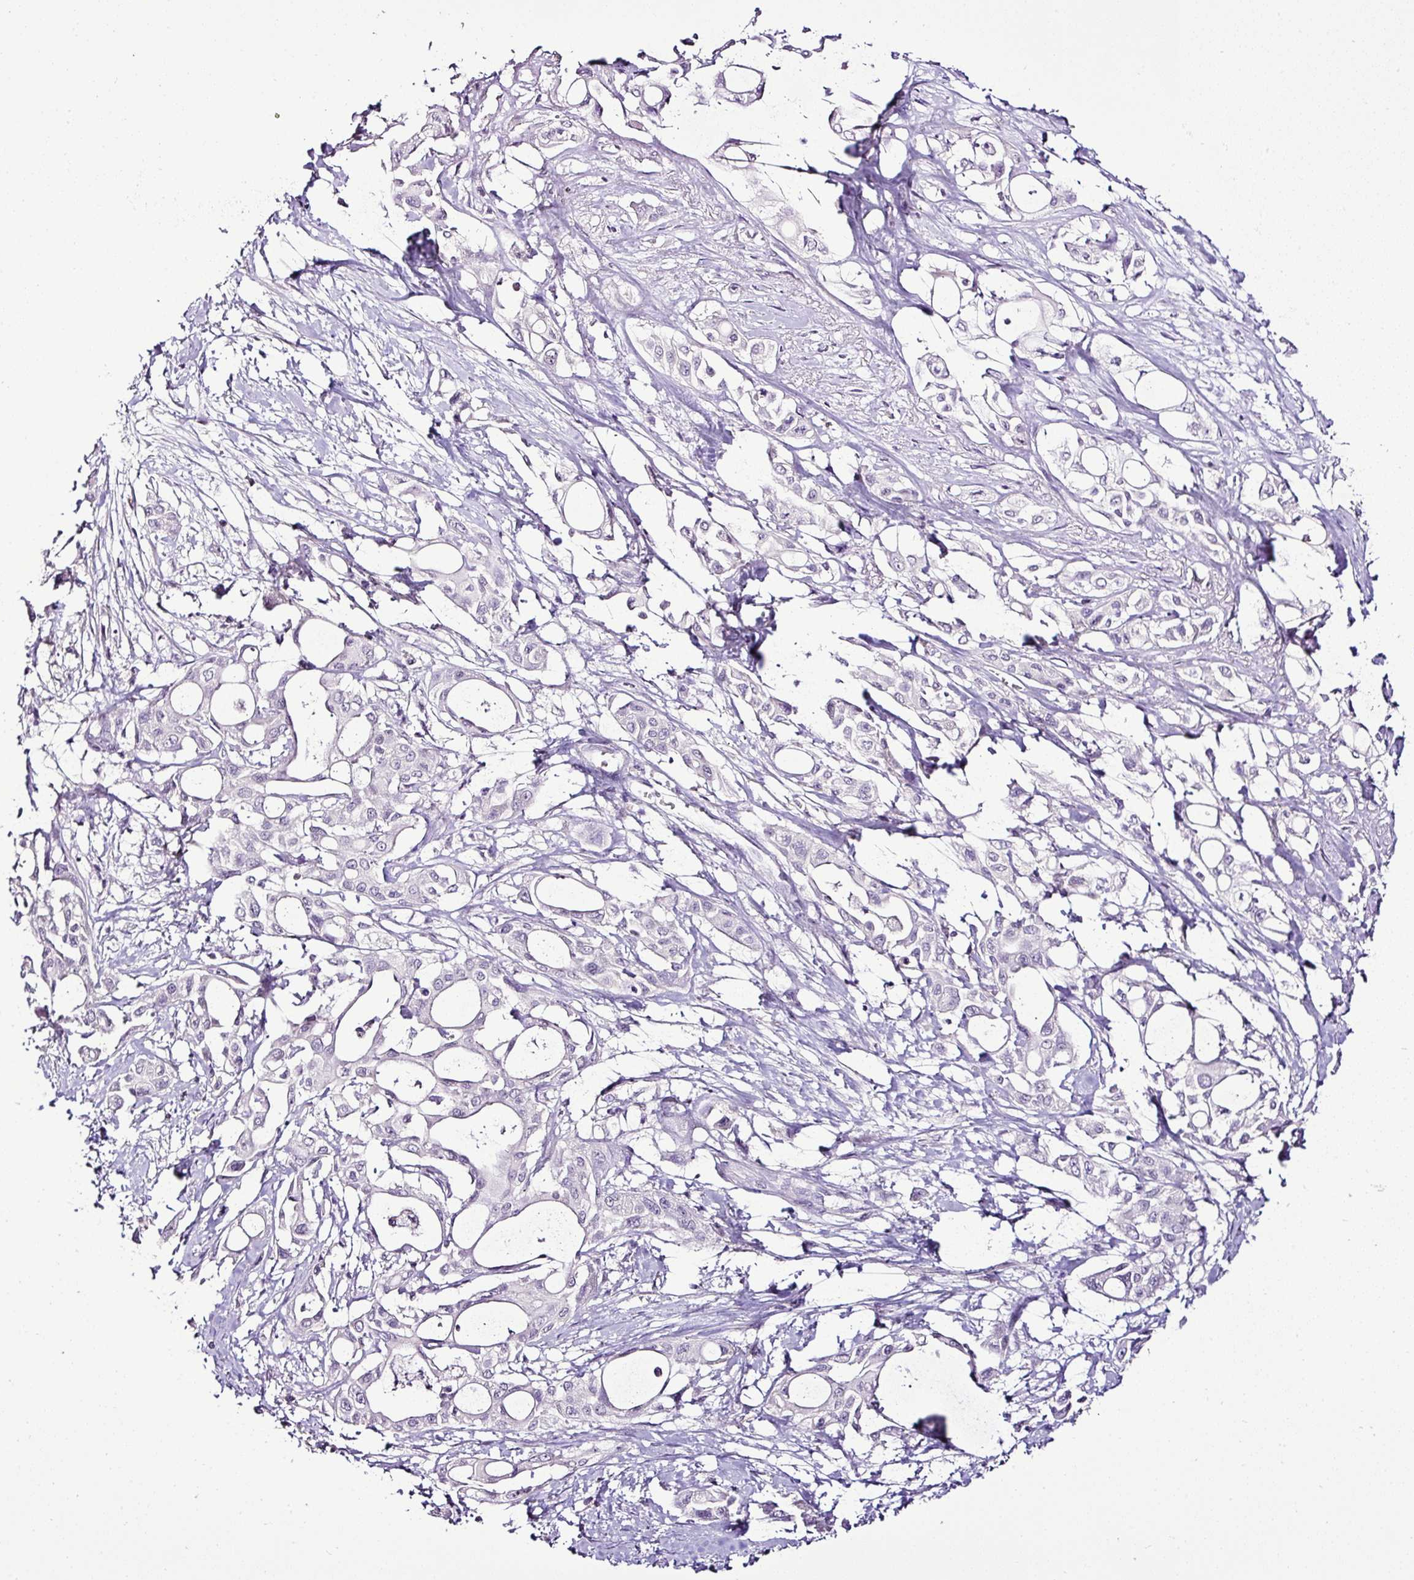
{"staining": {"intensity": "negative", "quantity": "none", "location": "none"}, "tissue": "pancreatic cancer", "cell_type": "Tumor cells", "image_type": "cancer", "snomed": [{"axis": "morphology", "description": "Adenocarcinoma, NOS"}, {"axis": "topography", "description": "Pancreas"}], "caption": "Pancreatic cancer was stained to show a protein in brown. There is no significant positivity in tumor cells.", "gene": "ESR1", "patient": {"sex": "female", "age": 68}}